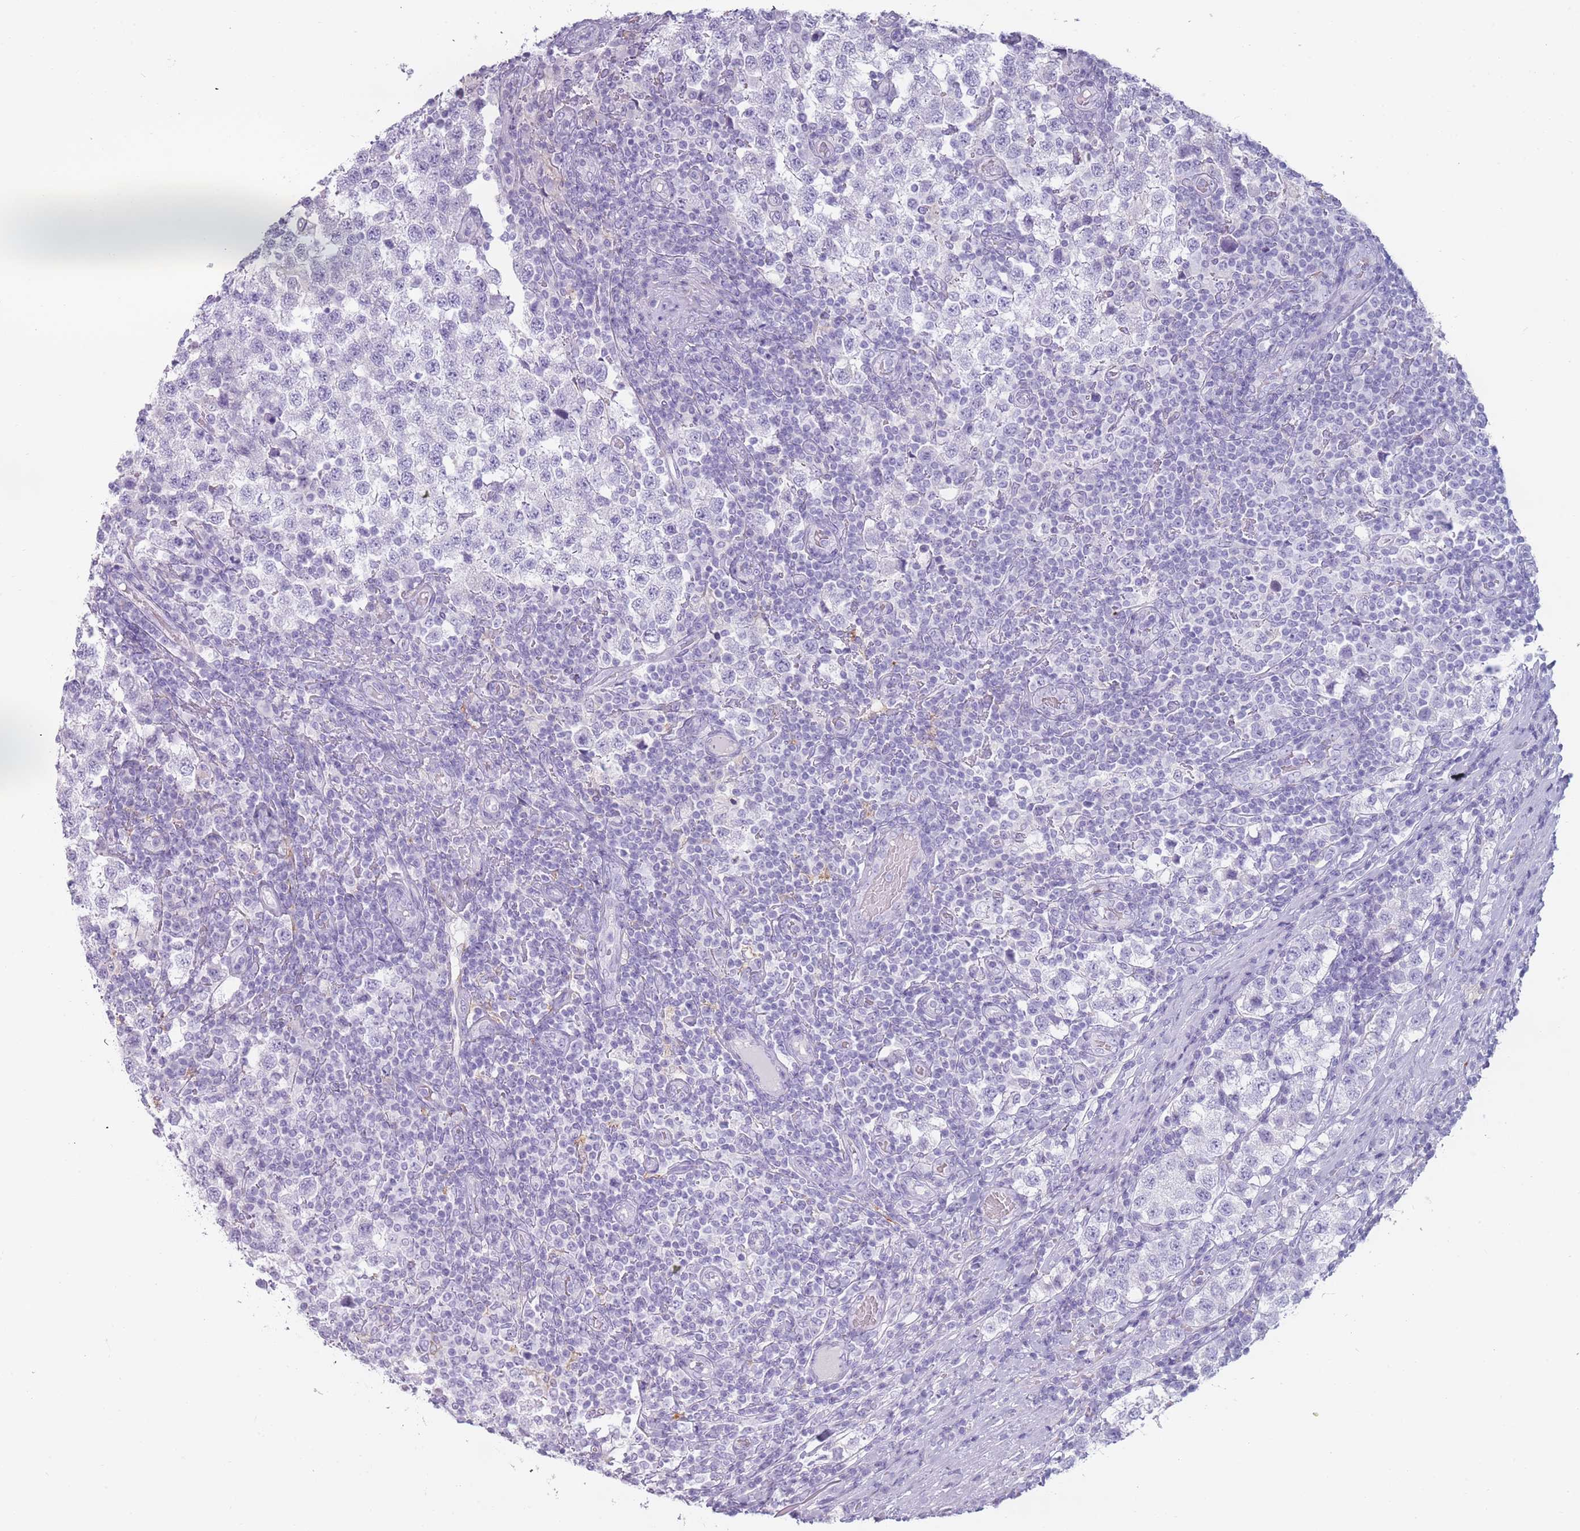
{"staining": {"intensity": "negative", "quantity": "none", "location": "none"}, "tissue": "testis cancer", "cell_type": "Tumor cells", "image_type": "cancer", "snomed": [{"axis": "morphology", "description": "Seminoma, NOS"}, {"axis": "topography", "description": "Testis"}], "caption": "IHC of testis cancer (seminoma) reveals no staining in tumor cells.", "gene": "COLEC12", "patient": {"sex": "male", "age": 34}}